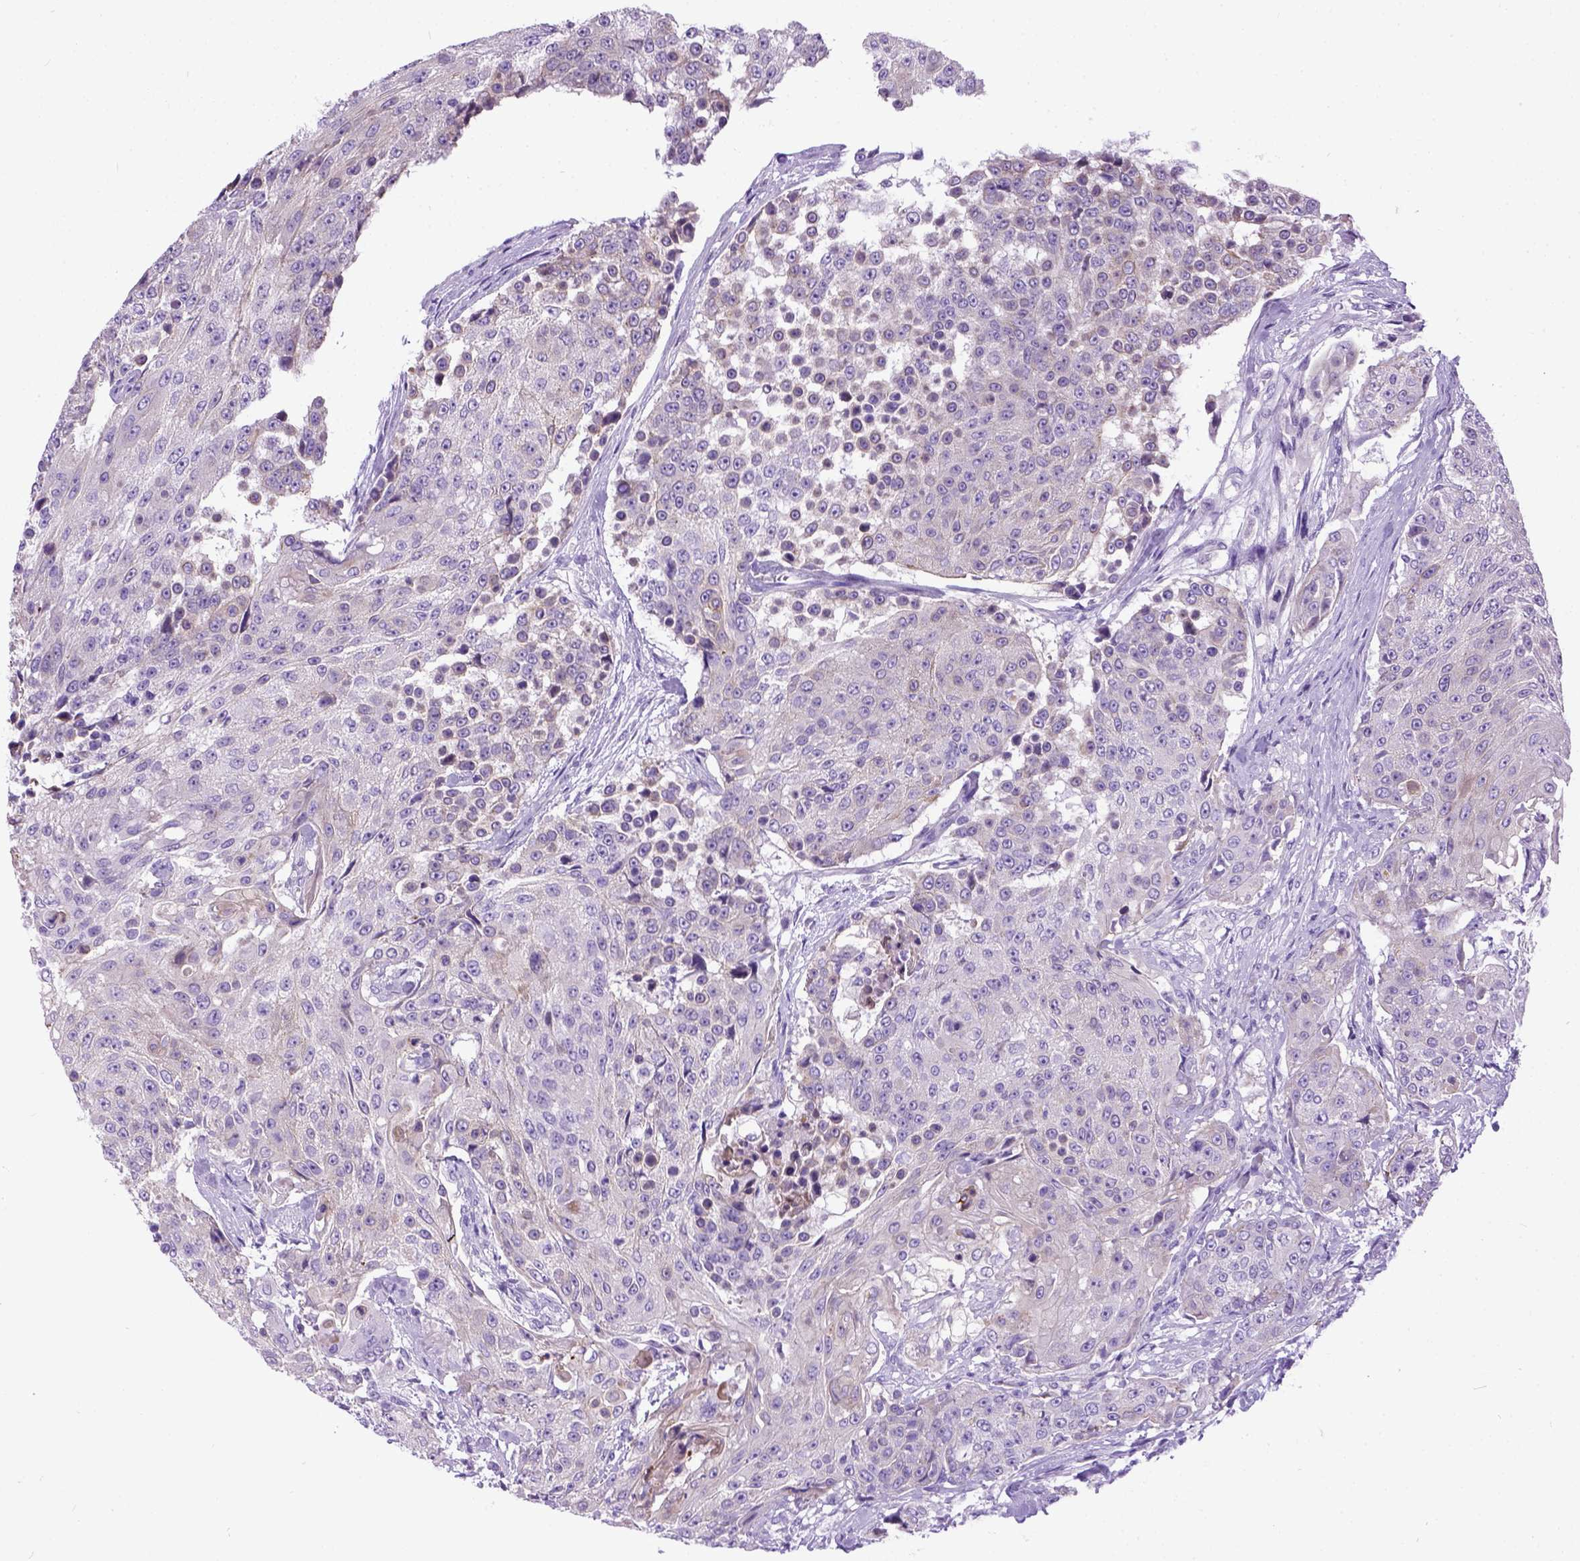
{"staining": {"intensity": "weak", "quantity": "<25%", "location": "cytoplasmic/membranous"}, "tissue": "urothelial cancer", "cell_type": "Tumor cells", "image_type": "cancer", "snomed": [{"axis": "morphology", "description": "Urothelial carcinoma, High grade"}, {"axis": "topography", "description": "Urinary bladder"}], "caption": "Immunohistochemical staining of human high-grade urothelial carcinoma demonstrates no significant positivity in tumor cells.", "gene": "NEK5", "patient": {"sex": "female", "age": 63}}